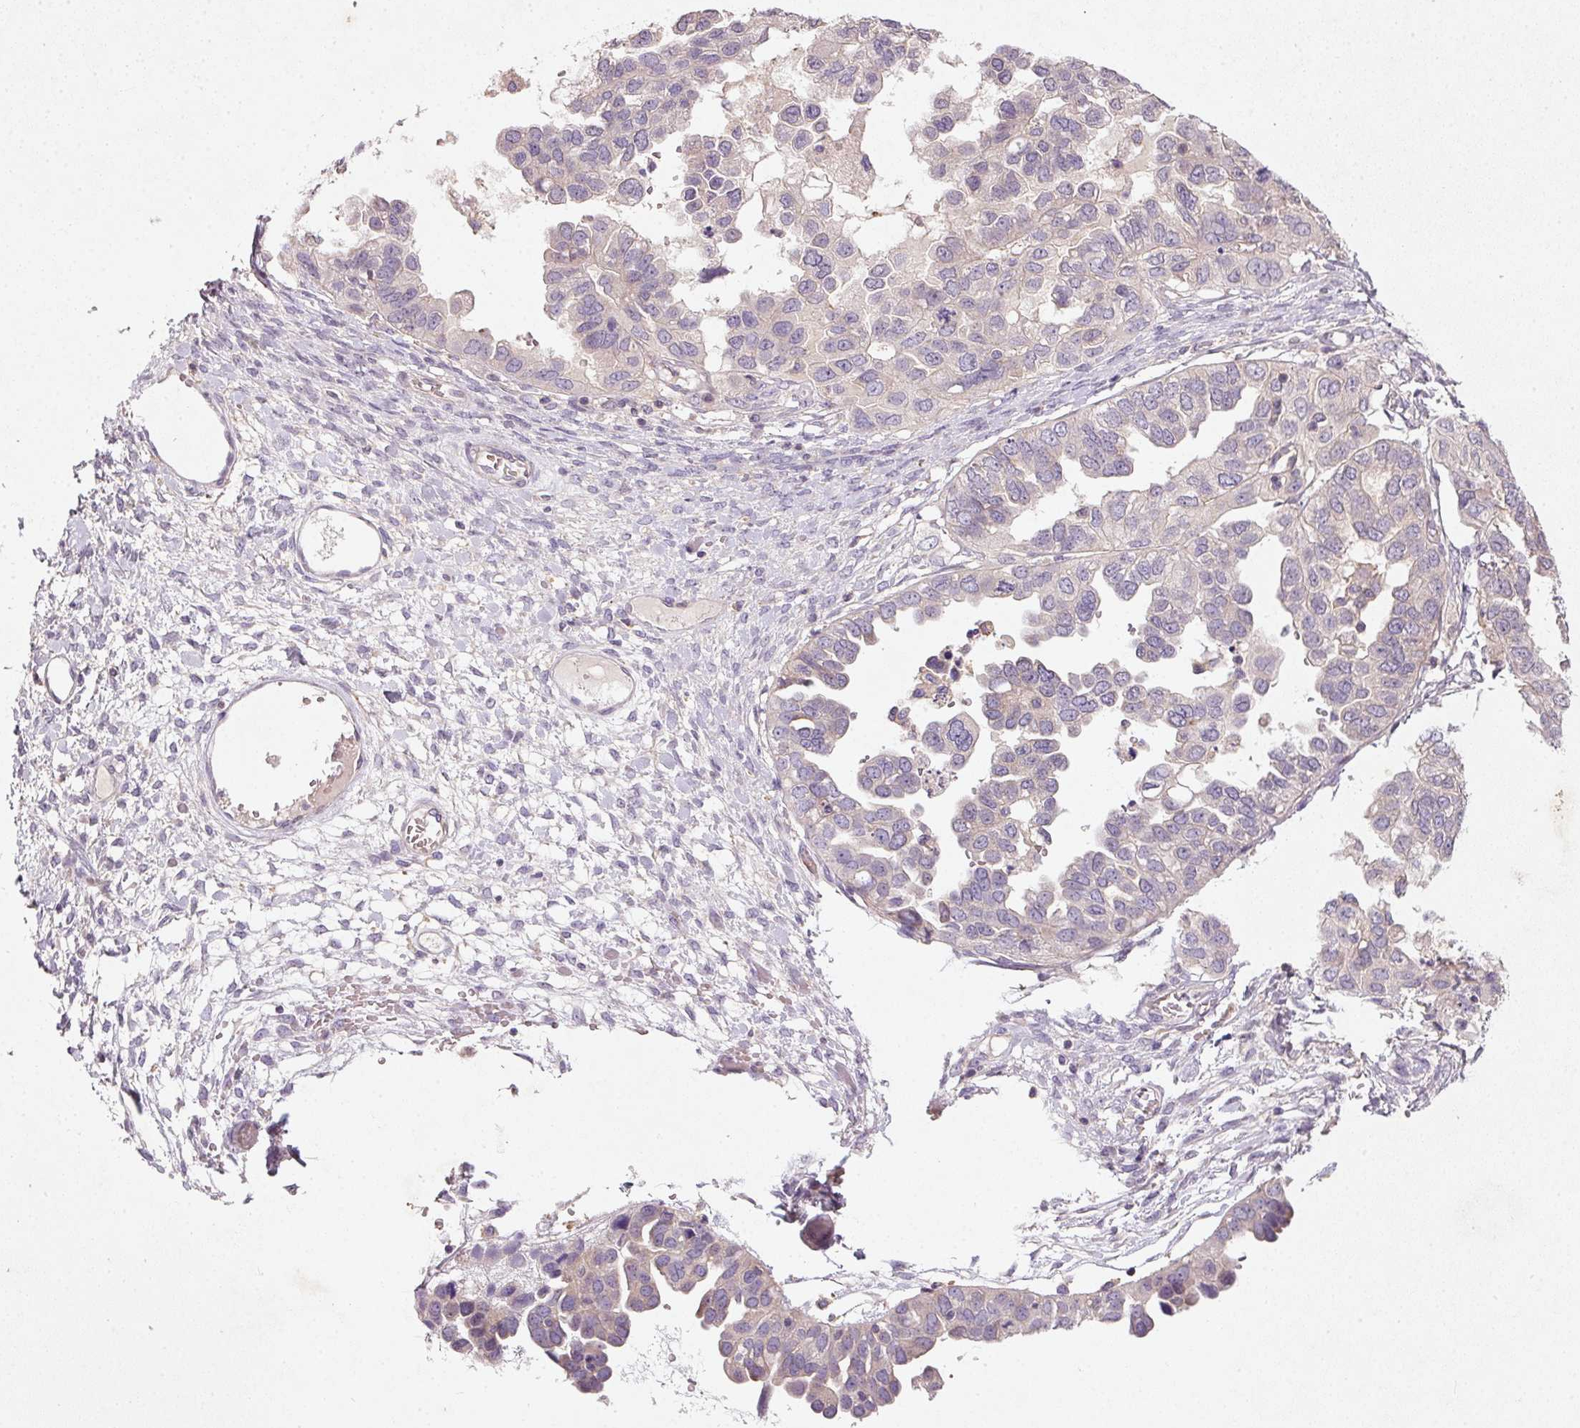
{"staining": {"intensity": "negative", "quantity": "none", "location": "none"}, "tissue": "ovarian cancer", "cell_type": "Tumor cells", "image_type": "cancer", "snomed": [{"axis": "morphology", "description": "Cystadenocarcinoma, serous, NOS"}, {"axis": "topography", "description": "Ovary"}], "caption": "High power microscopy histopathology image of an immunohistochemistry histopathology image of serous cystadenocarcinoma (ovarian), revealing no significant positivity in tumor cells.", "gene": "KCNK15", "patient": {"sex": "female", "age": 53}}